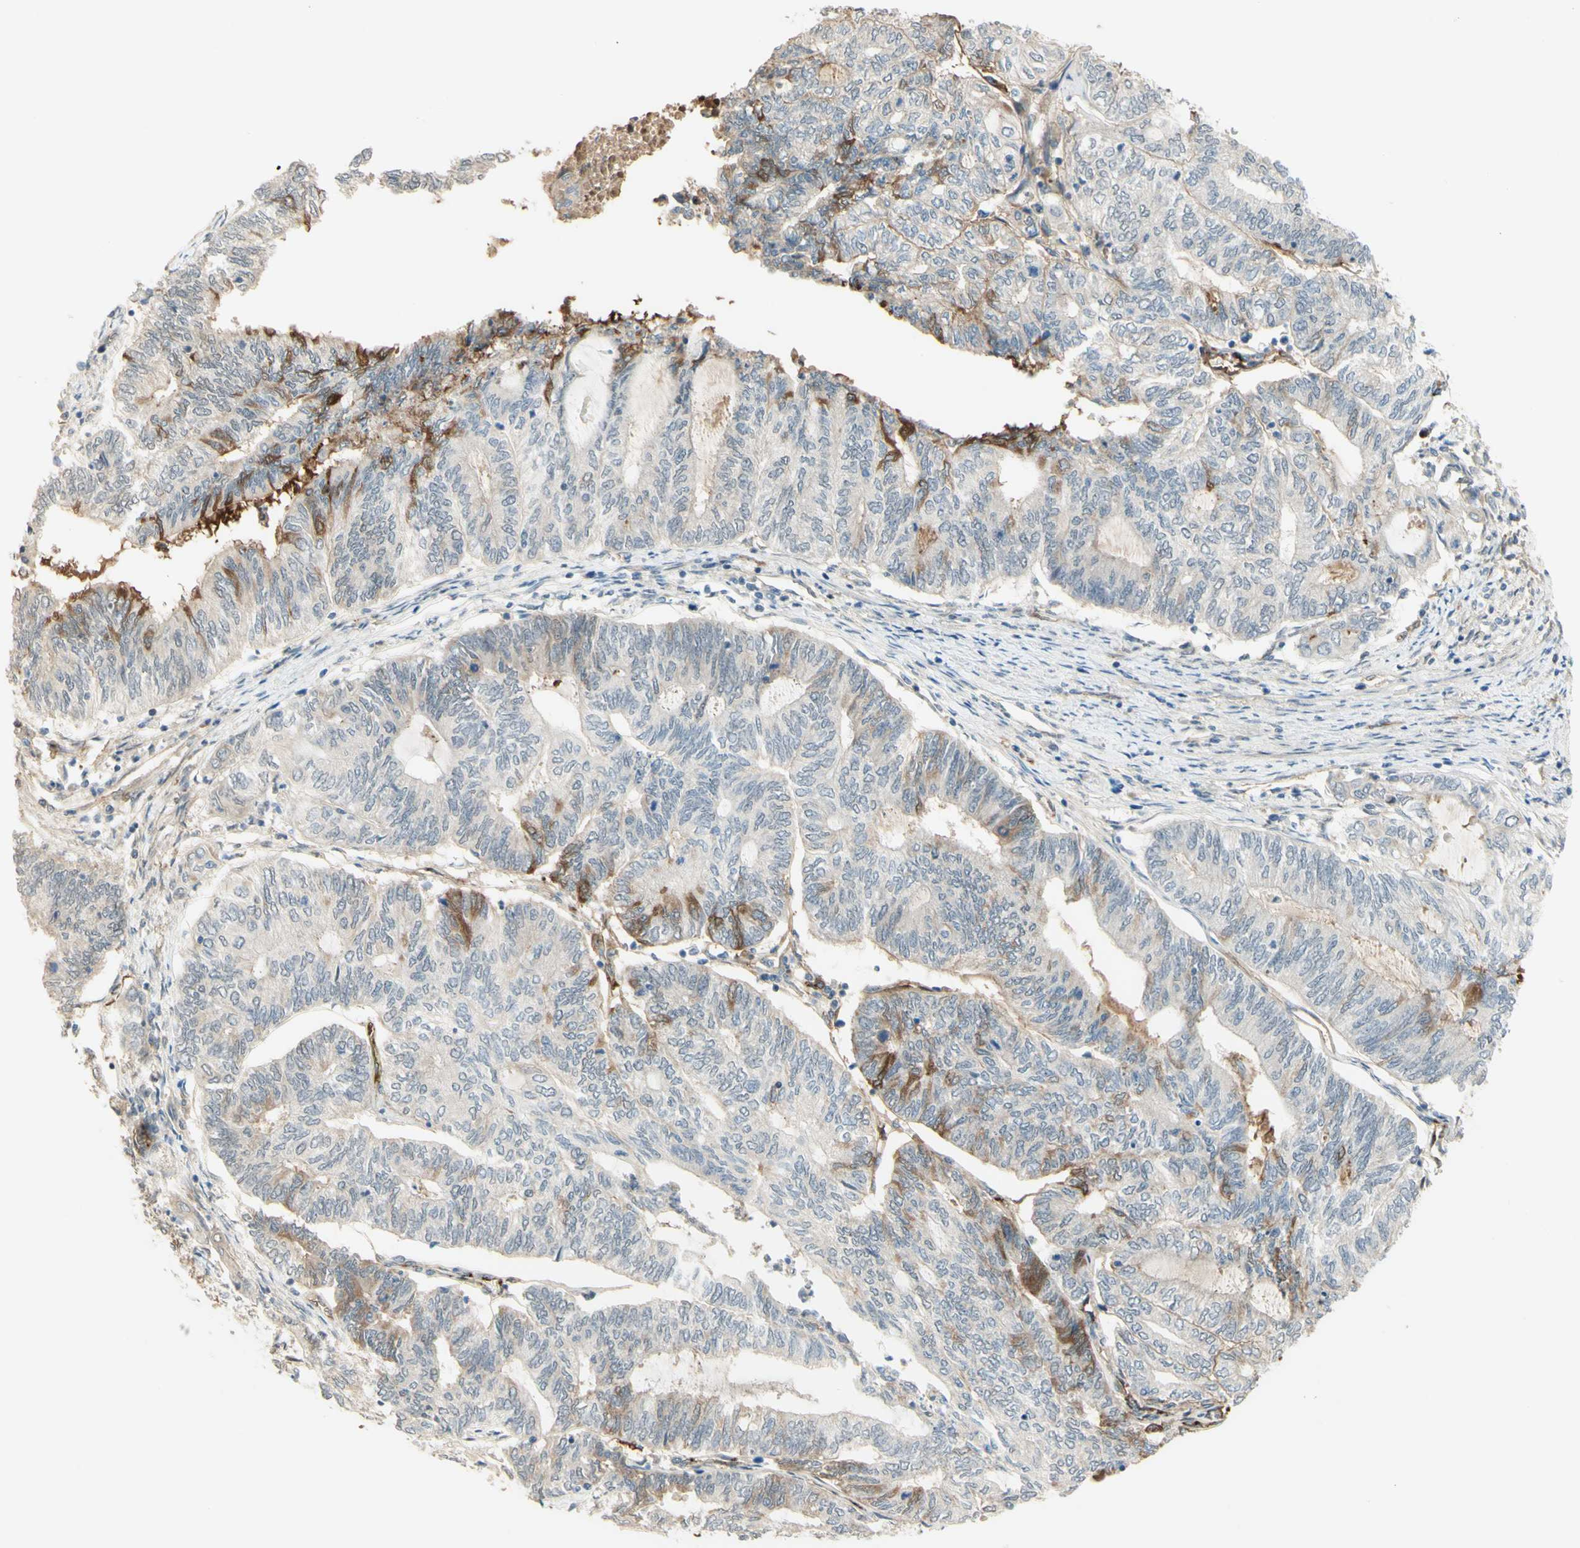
{"staining": {"intensity": "negative", "quantity": "none", "location": "none"}, "tissue": "endometrial cancer", "cell_type": "Tumor cells", "image_type": "cancer", "snomed": [{"axis": "morphology", "description": "Adenocarcinoma, NOS"}, {"axis": "topography", "description": "Uterus"}, {"axis": "topography", "description": "Endometrium"}], "caption": "Tumor cells are negative for brown protein staining in endometrial cancer (adenocarcinoma).", "gene": "ANGPT2", "patient": {"sex": "female", "age": 70}}